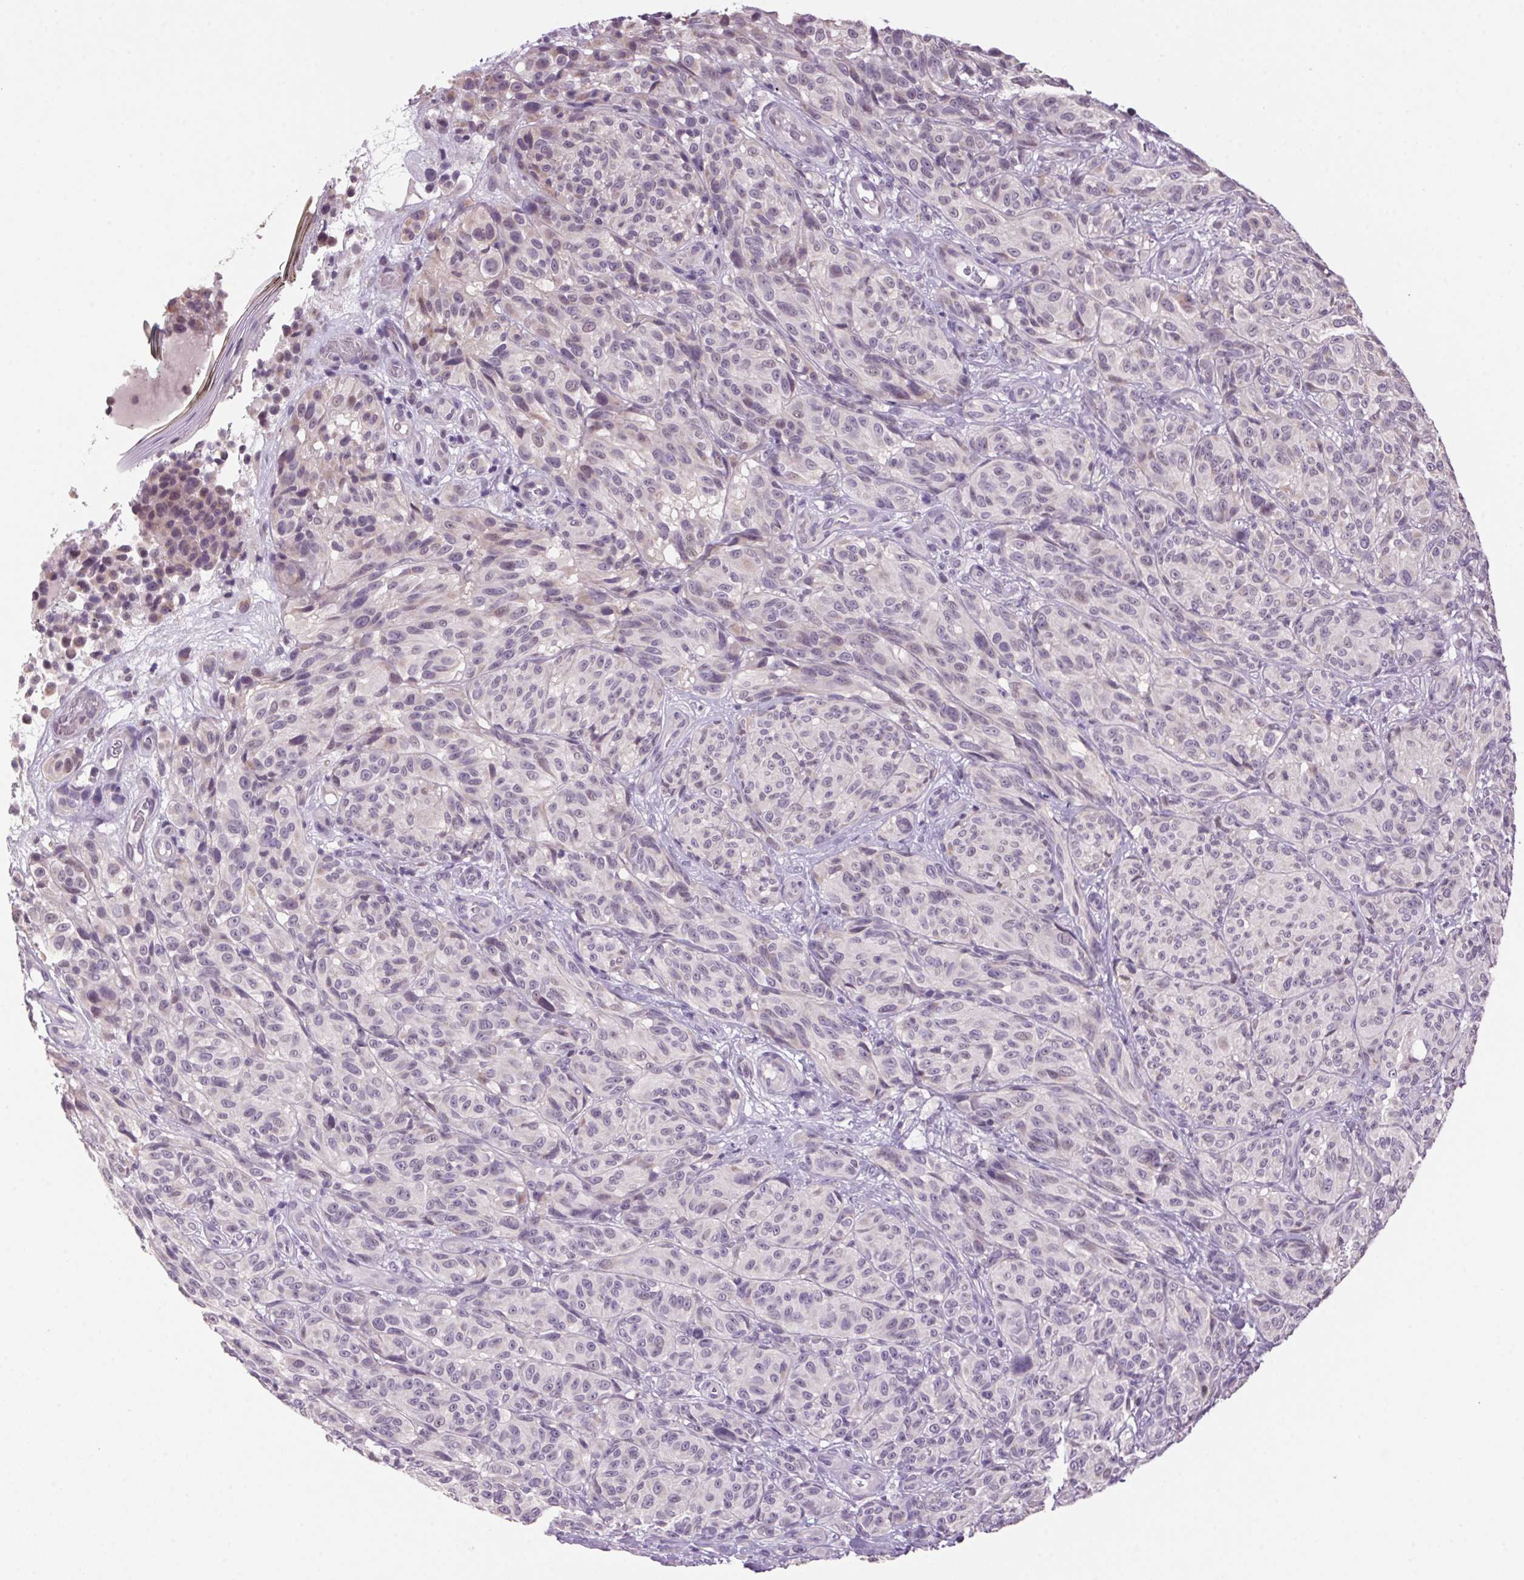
{"staining": {"intensity": "weak", "quantity": "<25%", "location": "nuclear"}, "tissue": "melanoma", "cell_type": "Tumor cells", "image_type": "cancer", "snomed": [{"axis": "morphology", "description": "Malignant melanoma, NOS"}, {"axis": "topography", "description": "Skin"}], "caption": "Image shows no significant protein expression in tumor cells of melanoma.", "gene": "VWA3B", "patient": {"sex": "female", "age": 85}}